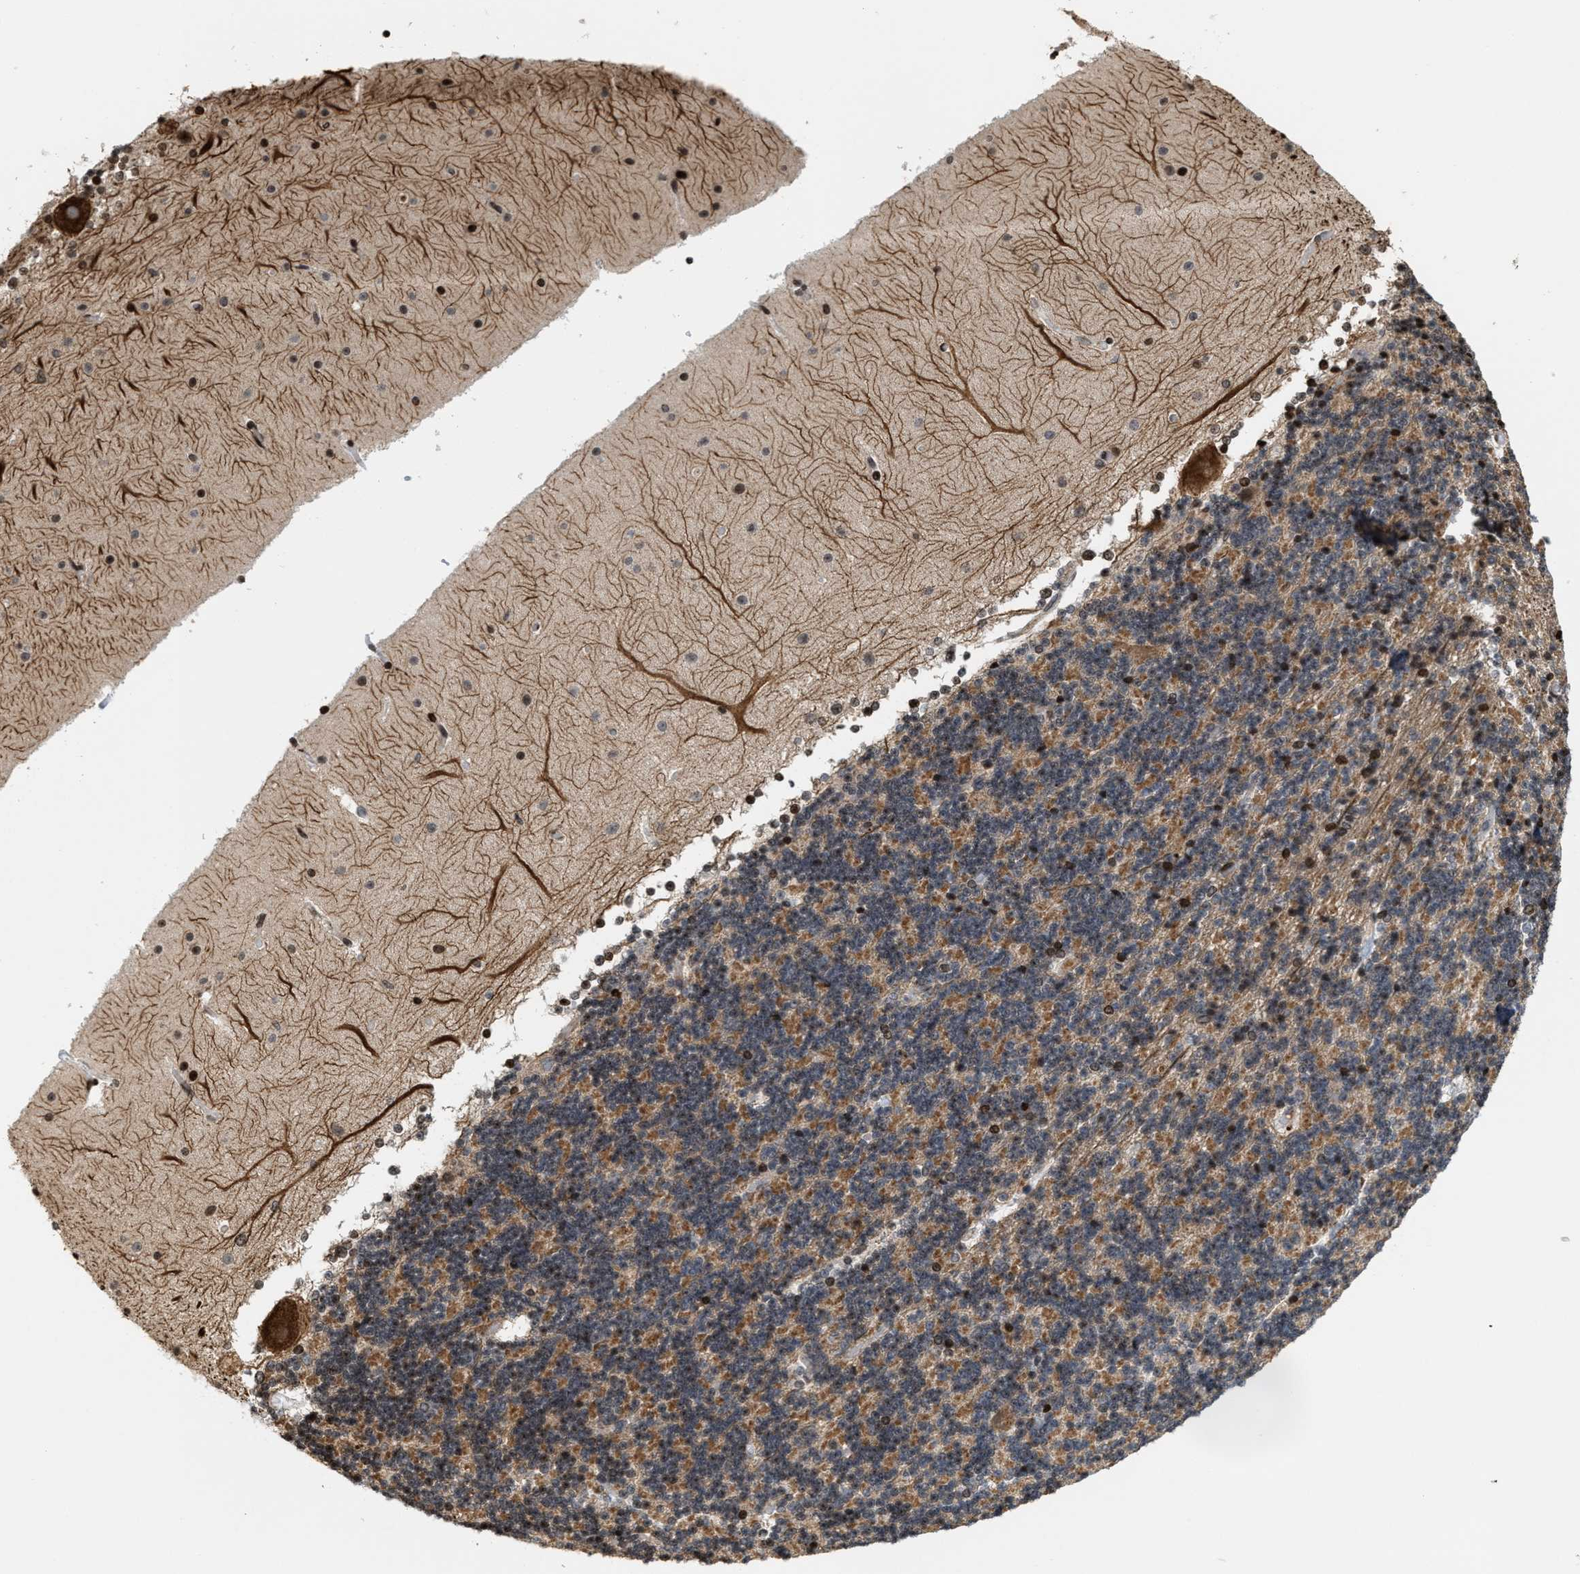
{"staining": {"intensity": "moderate", "quantity": ">75%", "location": "cytoplasmic/membranous"}, "tissue": "cerebellum", "cell_type": "Cells in granular layer", "image_type": "normal", "snomed": [{"axis": "morphology", "description": "Normal tissue, NOS"}, {"axis": "topography", "description": "Cerebellum"}], "caption": "Cells in granular layer reveal medium levels of moderate cytoplasmic/membranous positivity in approximately >75% of cells in benign human cerebellum. The staining was performed using DAB (3,3'-diaminobenzidine) to visualize the protein expression in brown, while the nuclei were stained in blue with hematoxylin (Magnification: 20x).", "gene": "PDZD2", "patient": {"sex": "female", "age": 19}}